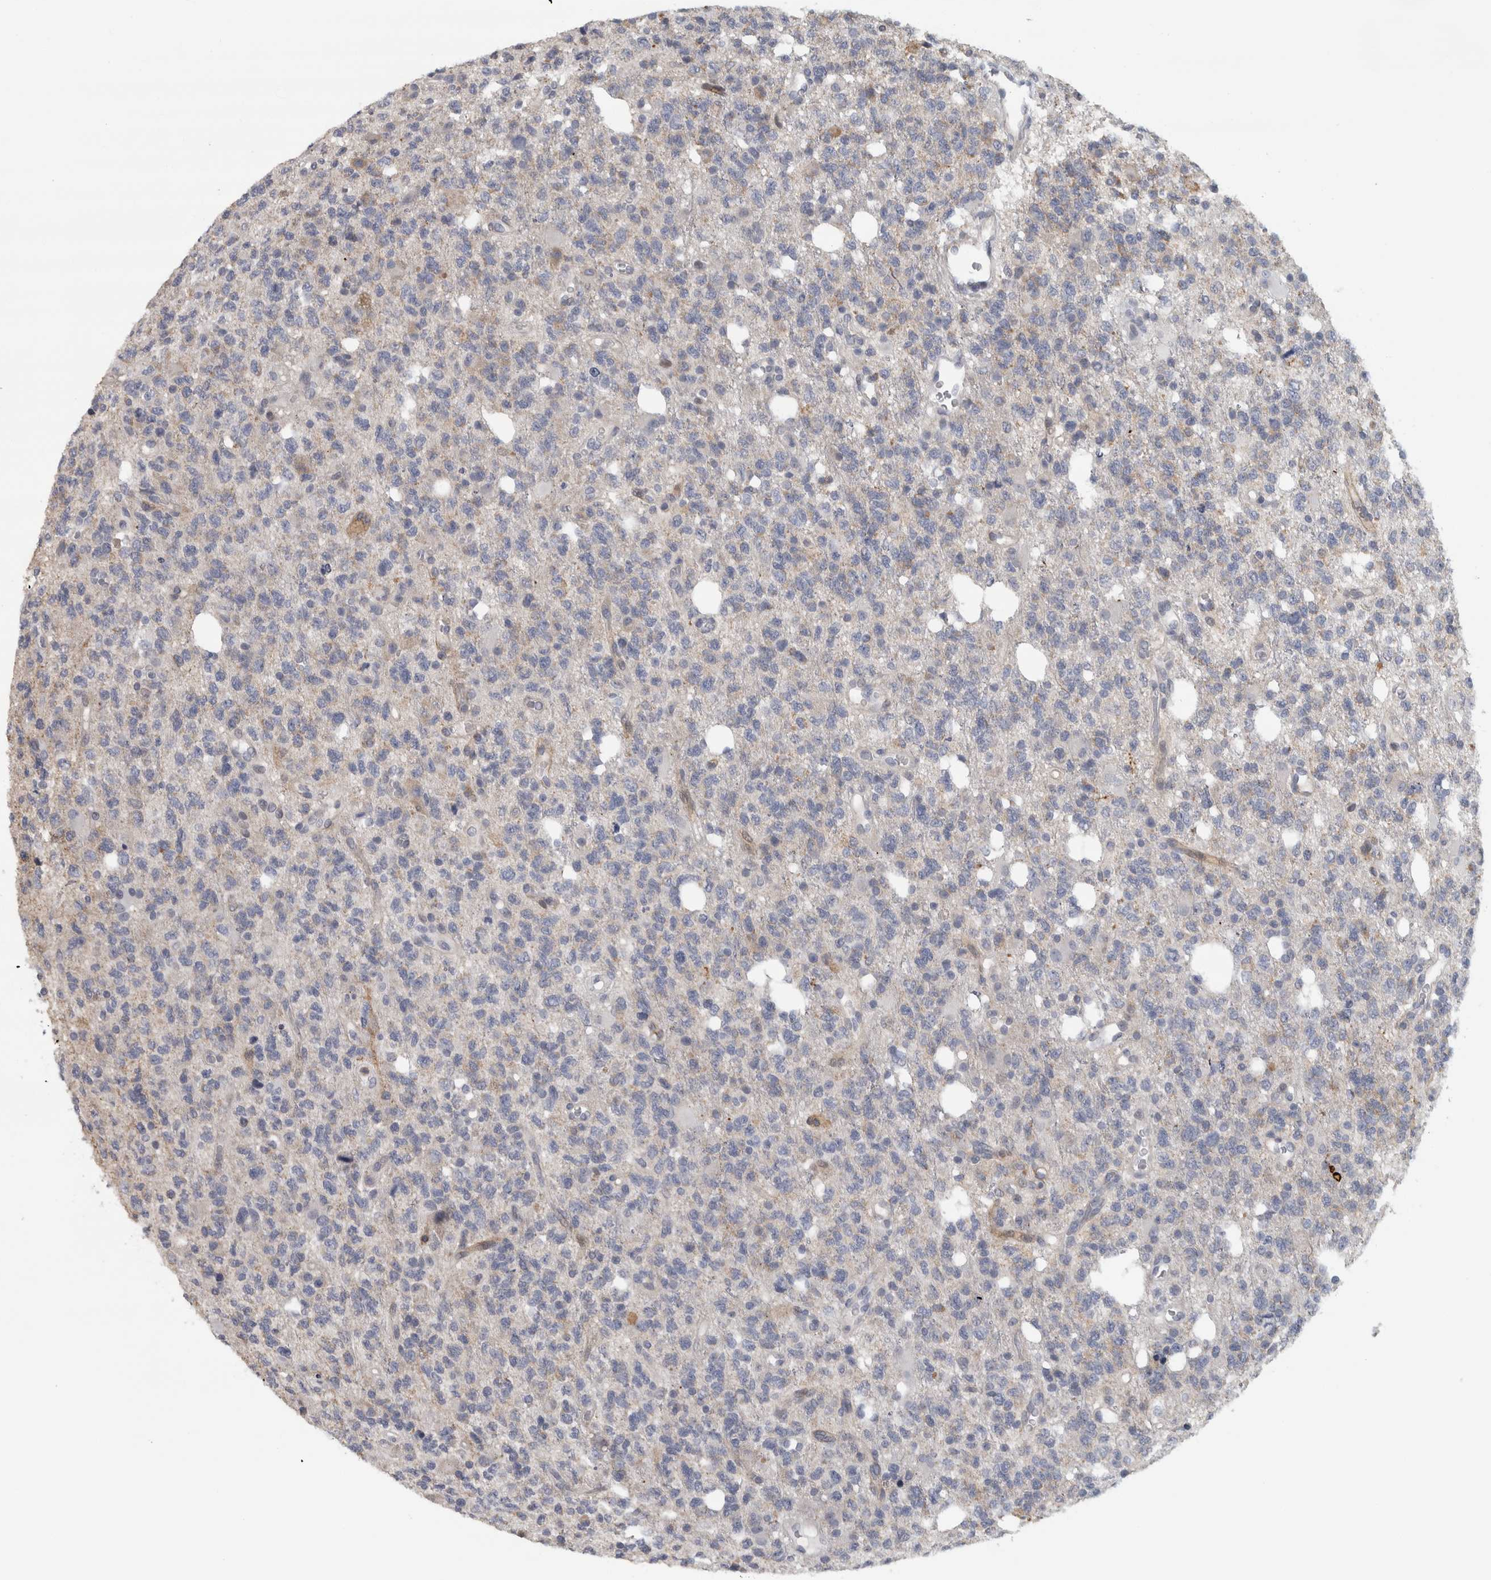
{"staining": {"intensity": "negative", "quantity": "none", "location": "none"}, "tissue": "glioma", "cell_type": "Tumor cells", "image_type": "cancer", "snomed": [{"axis": "morphology", "description": "Glioma, malignant, High grade"}, {"axis": "topography", "description": "Brain"}], "caption": "Tumor cells are negative for brown protein staining in malignant glioma (high-grade).", "gene": "PTPRN2", "patient": {"sex": "female", "age": 62}}